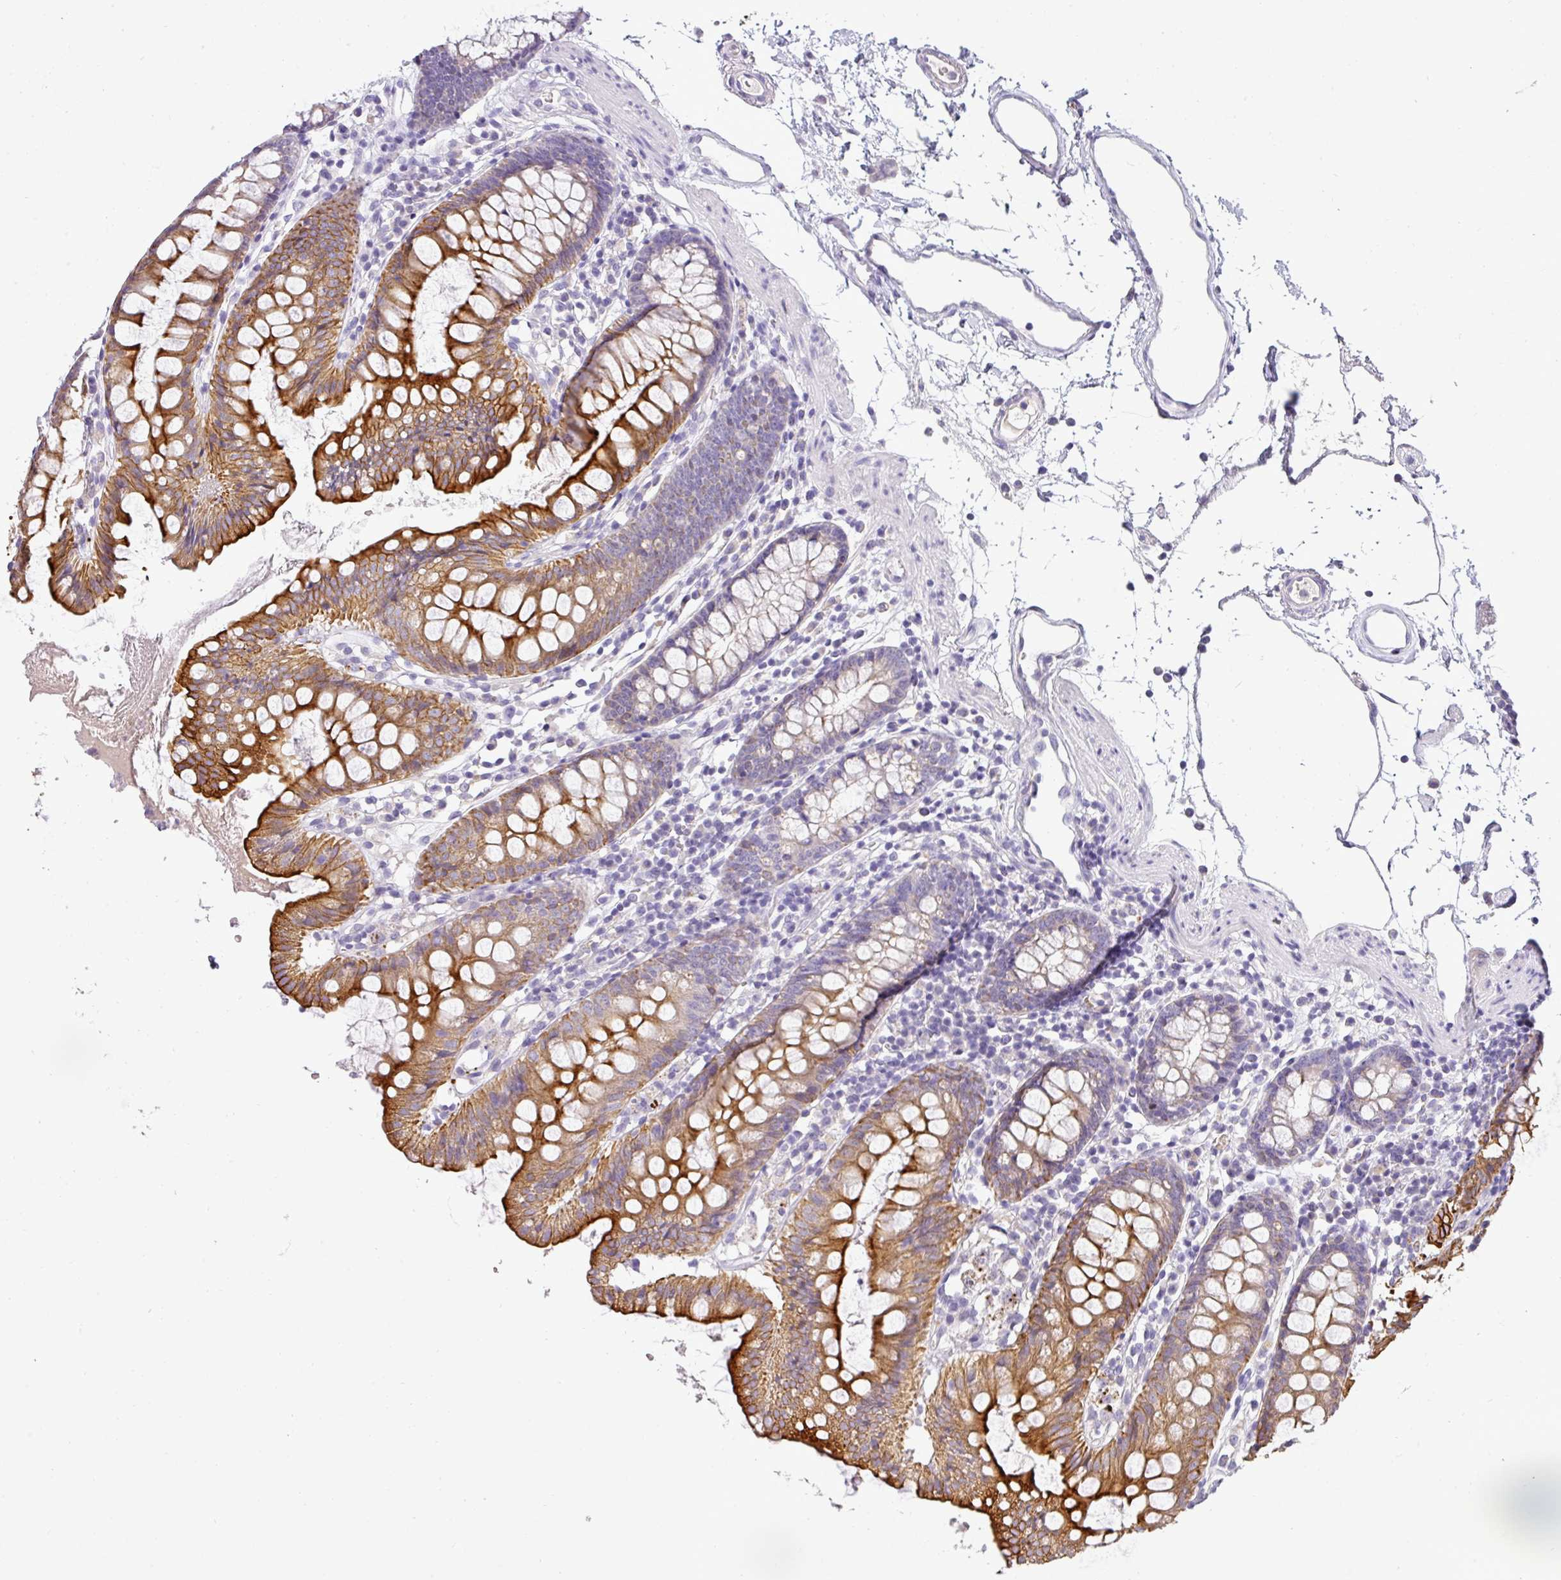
{"staining": {"intensity": "negative", "quantity": "none", "location": "none"}, "tissue": "colon", "cell_type": "Endothelial cells", "image_type": "normal", "snomed": [{"axis": "morphology", "description": "Normal tissue, NOS"}, {"axis": "topography", "description": "Colon"}], "caption": "DAB (3,3'-diaminobenzidine) immunohistochemical staining of normal human colon shows no significant expression in endothelial cells.", "gene": "ASXL3", "patient": {"sex": "female", "age": 84}}